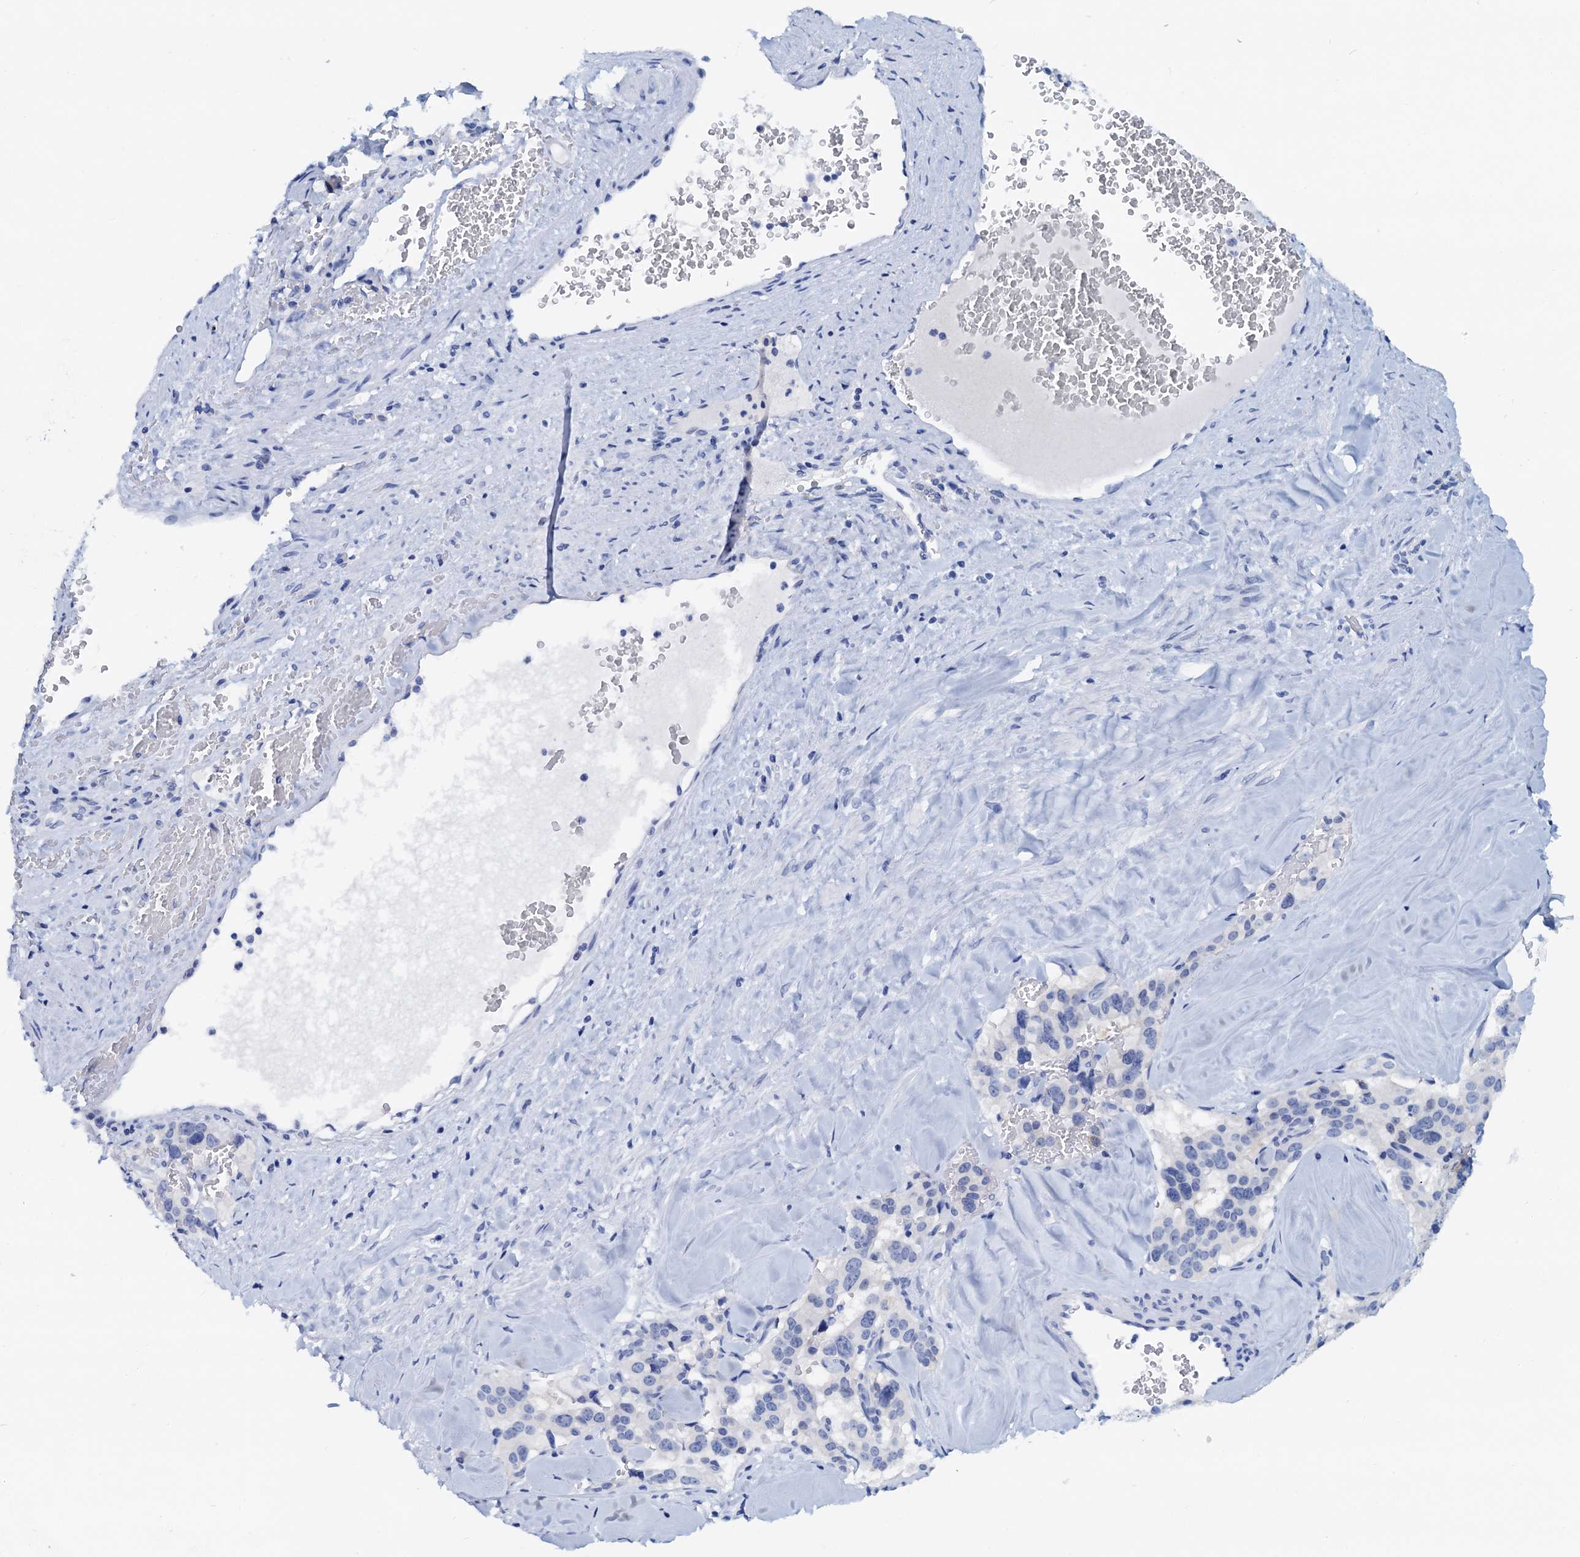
{"staining": {"intensity": "negative", "quantity": "none", "location": "none"}, "tissue": "pancreatic cancer", "cell_type": "Tumor cells", "image_type": "cancer", "snomed": [{"axis": "morphology", "description": "Adenocarcinoma, NOS"}, {"axis": "topography", "description": "Pancreas"}], "caption": "An image of human pancreatic adenocarcinoma is negative for staining in tumor cells.", "gene": "PTGES3", "patient": {"sex": "male", "age": 65}}